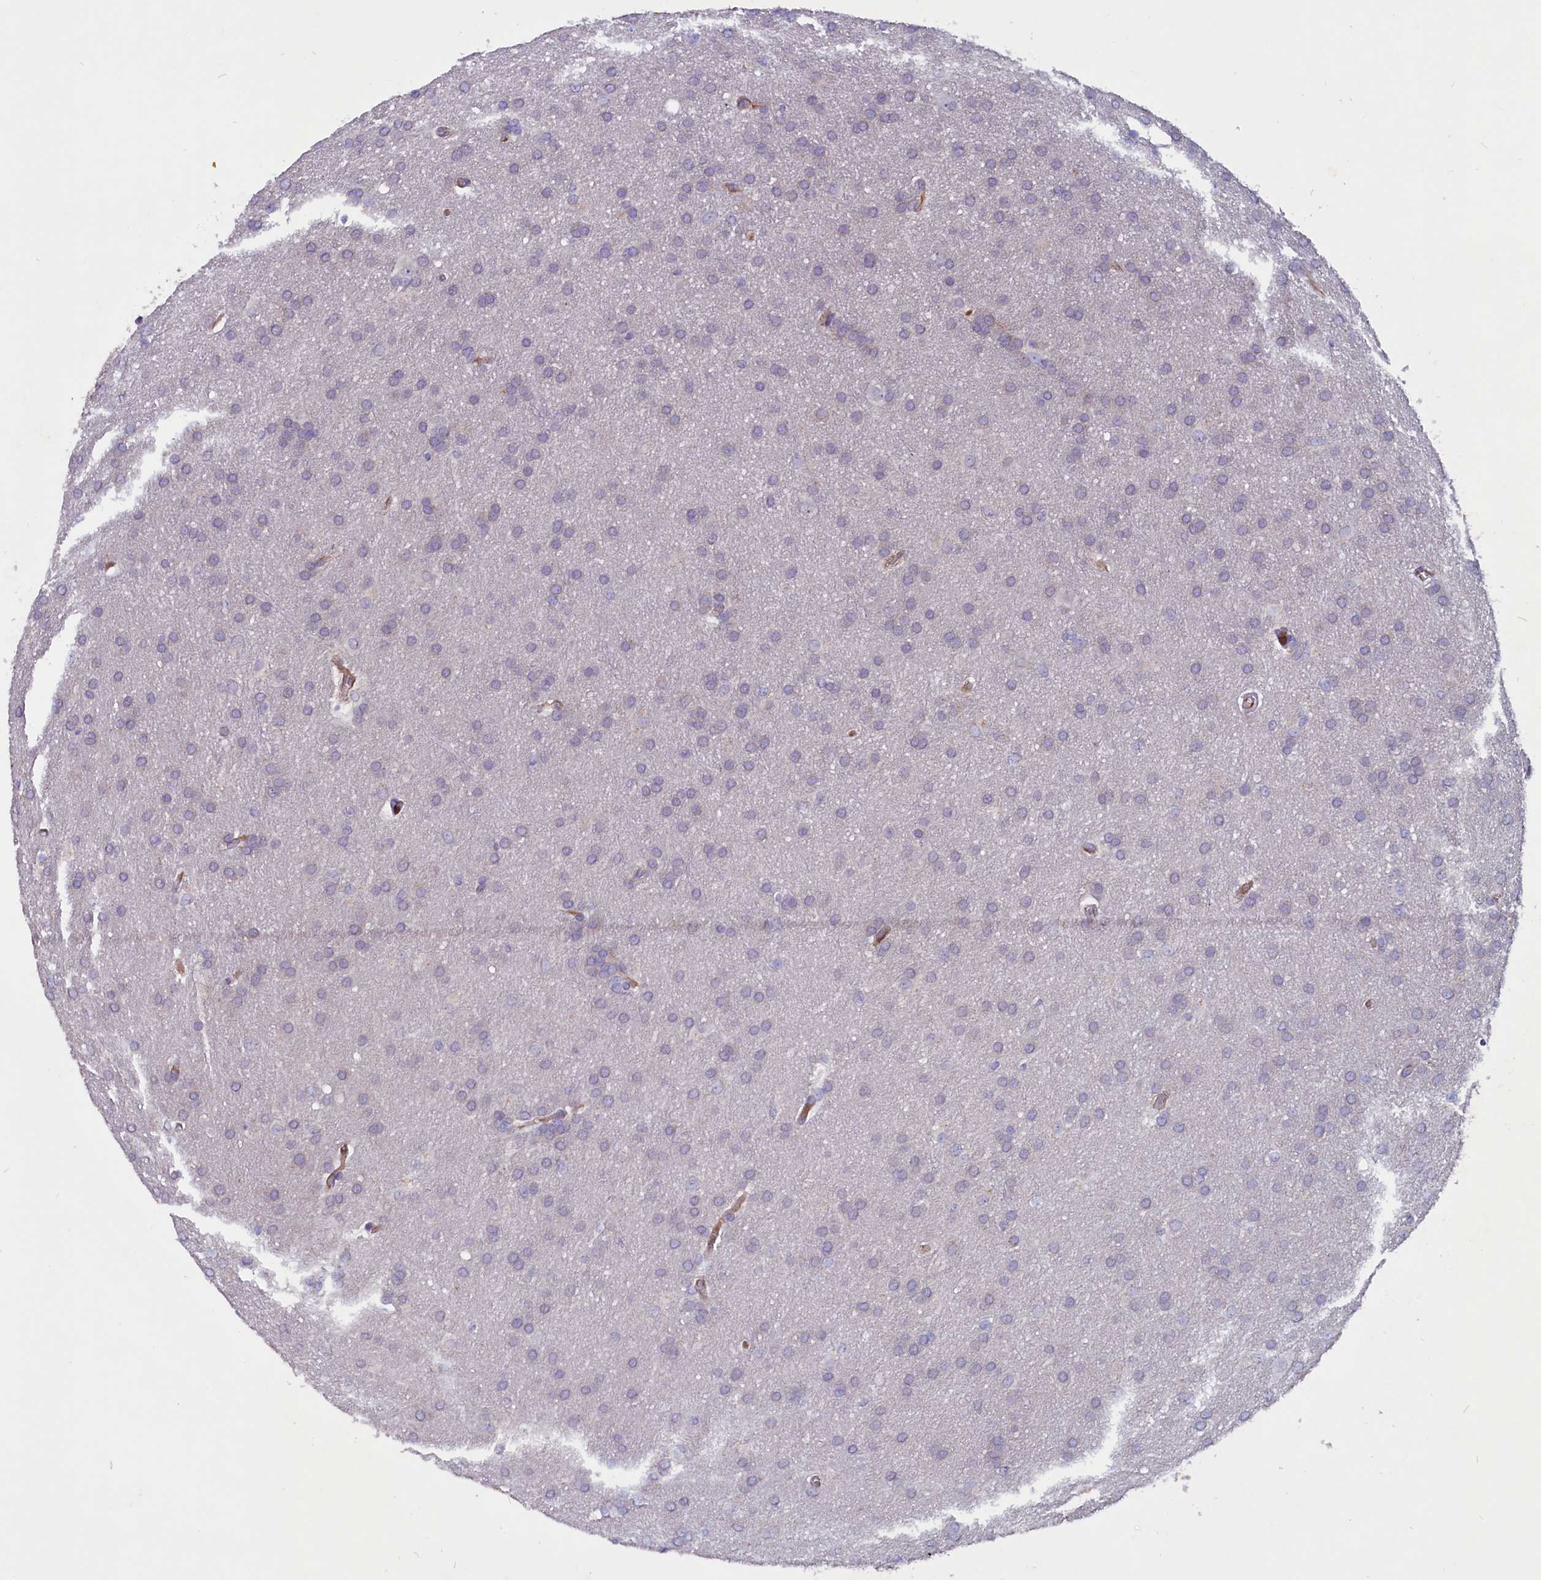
{"staining": {"intensity": "negative", "quantity": "none", "location": "none"}, "tissue": "glioma", "cell_type": "Tumor cells", "image_type": "cancer", "snomed": [{"axis": "morphology", "description": "Glioma, malignant, Low grade"}, {"axis": "topography", "description": "Brain"}], "caption": "Protein analysis of glioma demonstrates no significant positivity in tumor cells.", "gene": "ZNF749", "patient": {"sex": "female", "age": 32}}